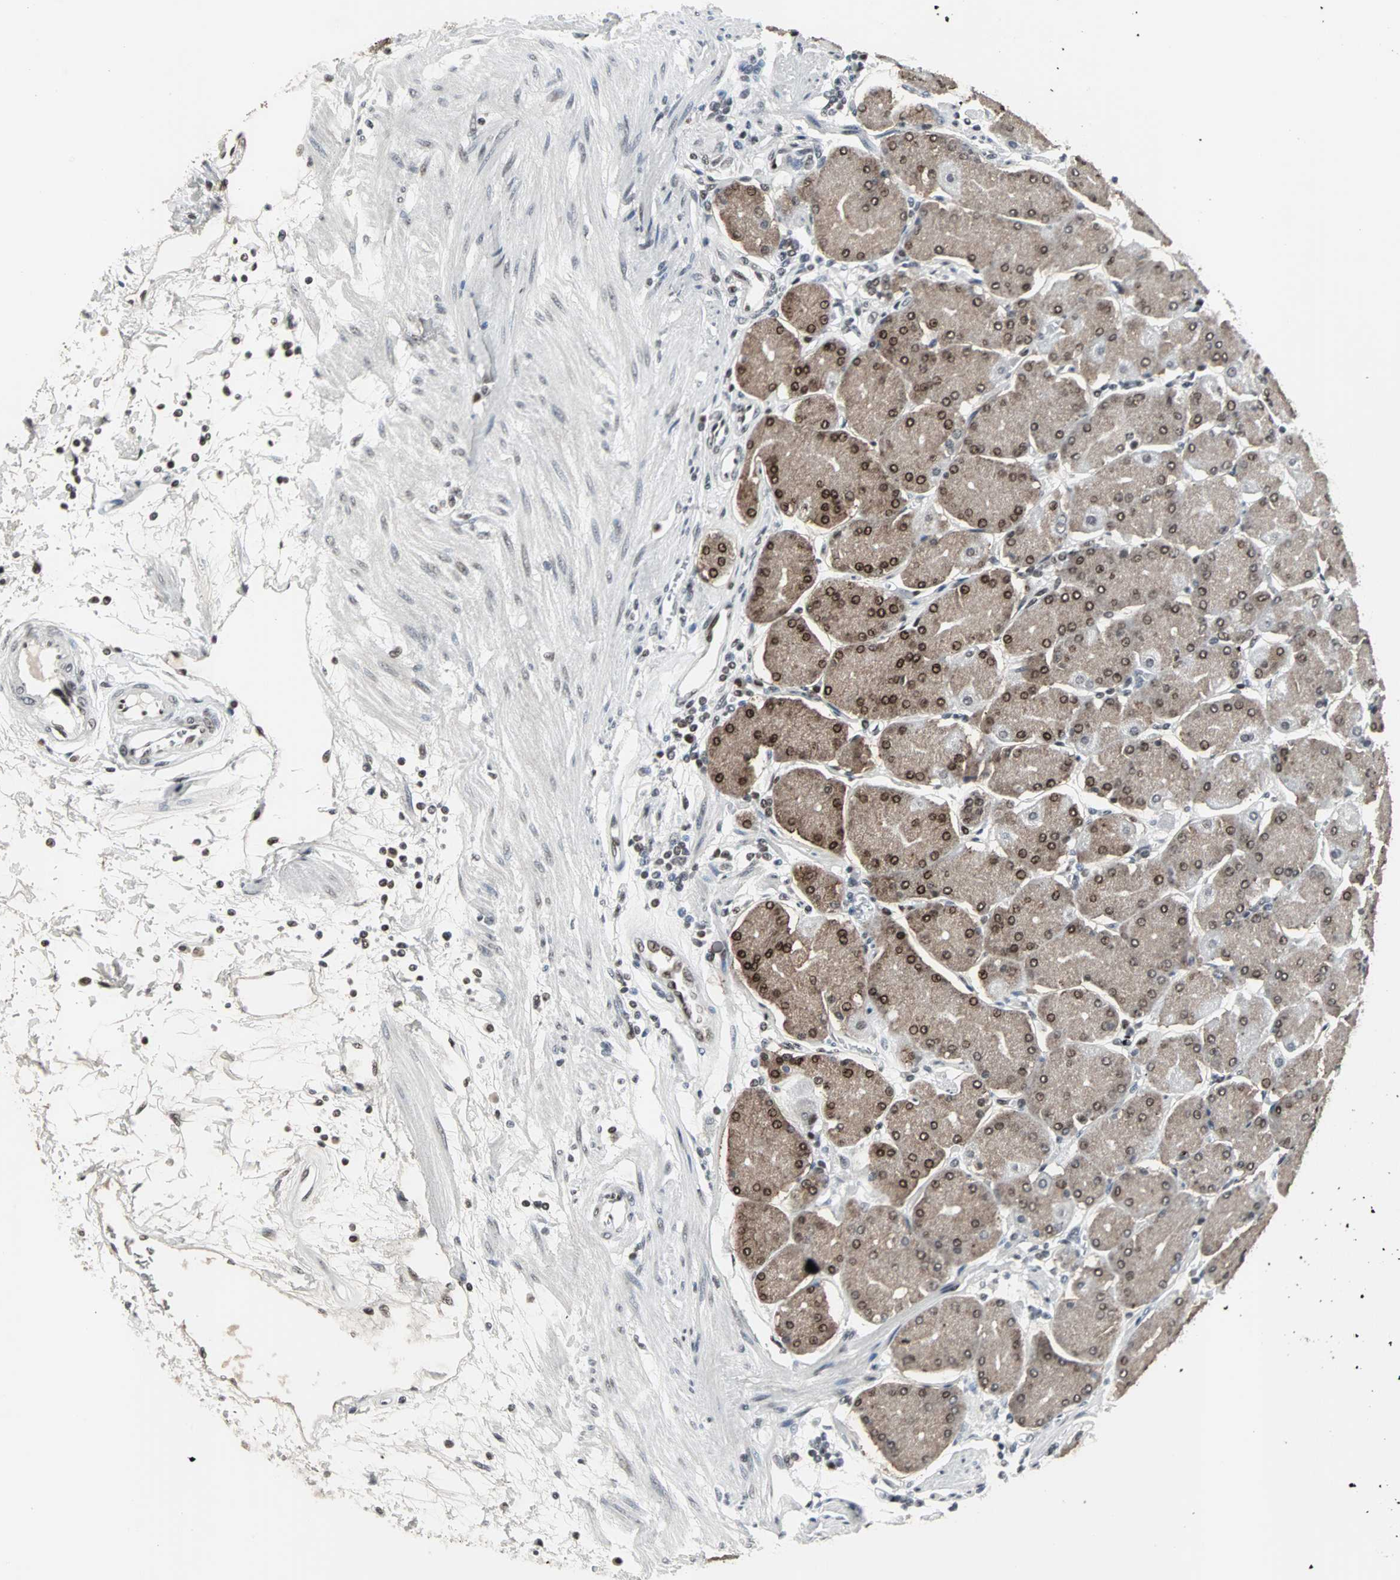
{"staining": {"intensity": "strong", "quantity": ">75%", "location": "cytoplasmic/membranous,nuclear"}, "tissue": "stomach", "cell_type": "Glandular cells", "image_type": "normal", "snomed": [{"axis": "morphology", "description": "Normal tissue, NOS"}, {"axis": "topography", "description": "Stomach, upper"}, {"axis": "topography", "description": "Stomach"}], "caption": "This is a histology image of IHC staining of unremarkable stomach, which shows strong positivity in the cytoplasmic/membranous,nuclear of glandular cells.", "gene": "PNKP", "patient": {"sex": "male", "age": 76}}